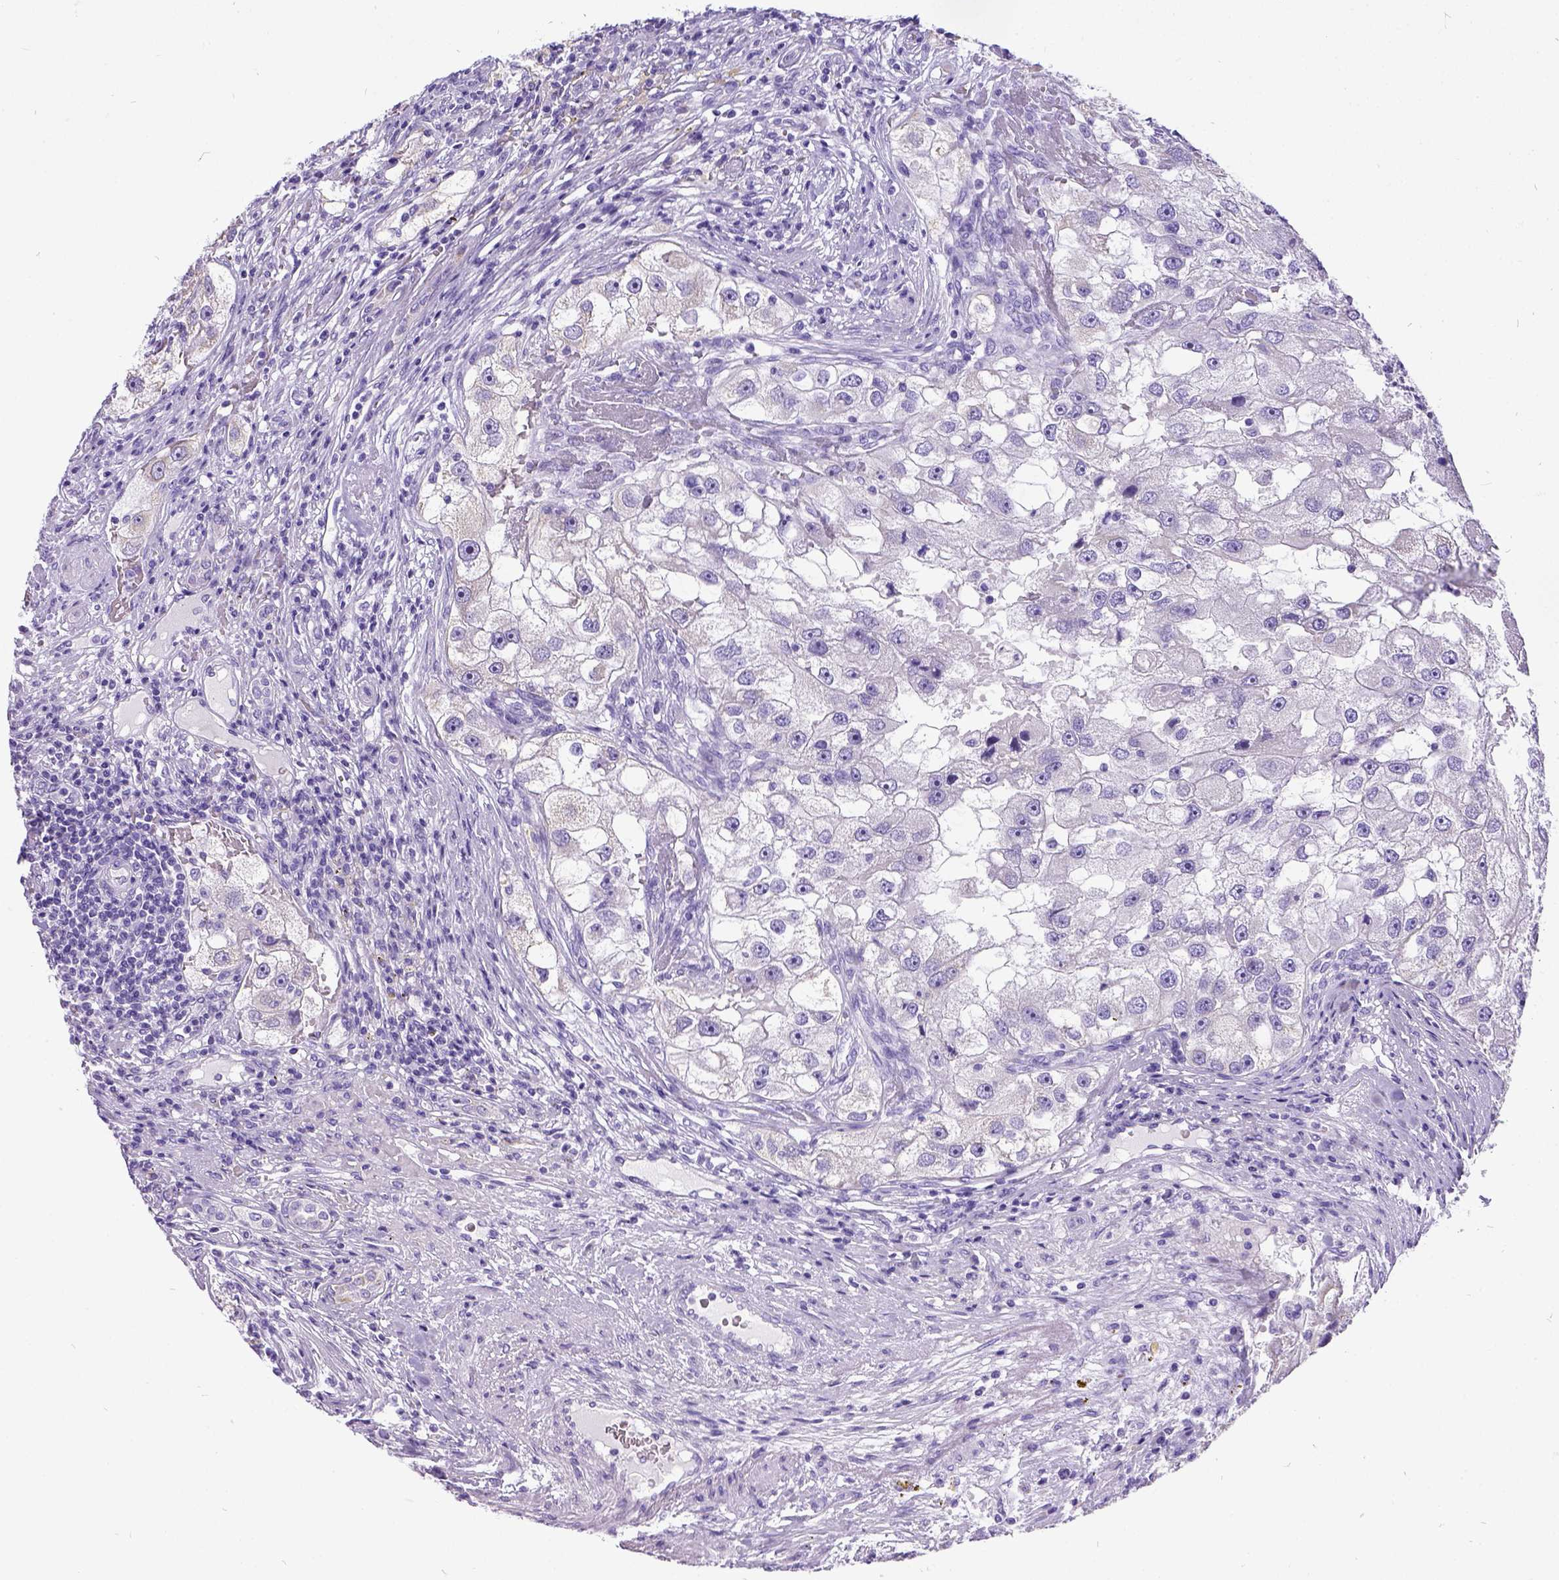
{"staining": {"intensity": "negative", "quantity": "none", "location": "none"}, "tissue": "renal cancer", "cell_type": "Tumor cells", "image_type": "cancer", "snomed": [{"axis": "morphology", "description": "Adenocarcinoma, NOS"}, {"axis": "topography", "description": "Kidney"}], "caption": "This micrograph is of adenocarcinoma (renal) stained with immunohistochemistry (IHC) to label a protein in brown with the nuclei are counter-stained blue. There is no staining in tumor cells.", "gene": "SATB2", "patient": {"sex": "male", "age": 63}}